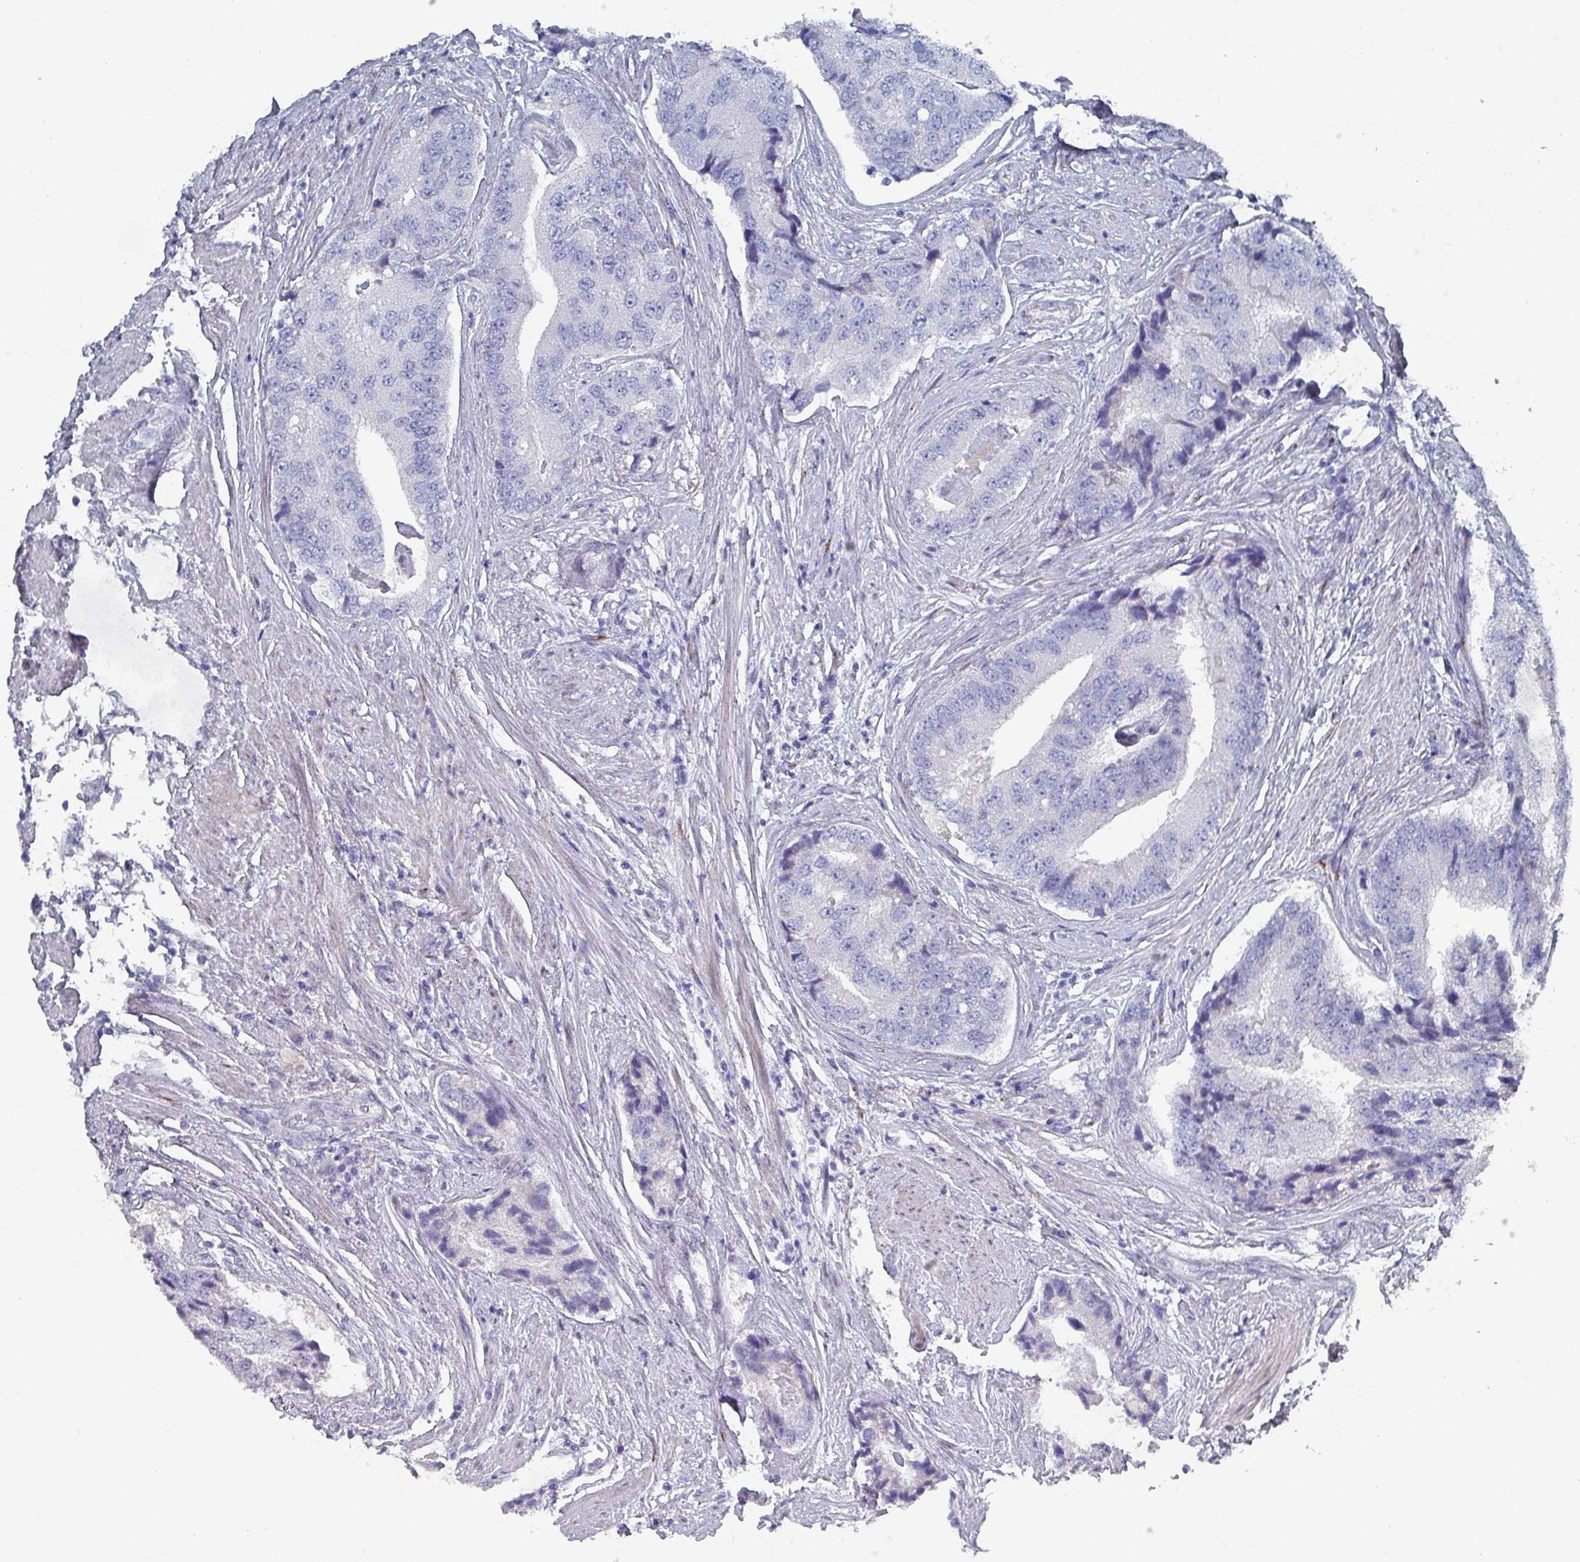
{"staining": {"intensity": "negative", "quantity": "none", "location": "none"}, "tissue": "prostate cancer", "cell_type": "Tumor cells", "image_type": "cancer", "snomed": [{"axis": "morphology", "description": "Adenocarcinoma, High grade"}, {"axis": "topography", "description": "Prostate"}], "caption": "An immunohistochemistry (IHC) image of prostate high-grade adenocarcinoma is shown. There is no staining in tumor cells of prostate high-grade adenocarcinoma. (Stains: DAB (3,3'-diaminobenzidine) immunohistochemistry (IHC) with hematoxylin counter stain, Microscopy: brightfield microscopy at high magnification).", "gene": "DRD5", "patient": {"sex": "male", "age": 70}}